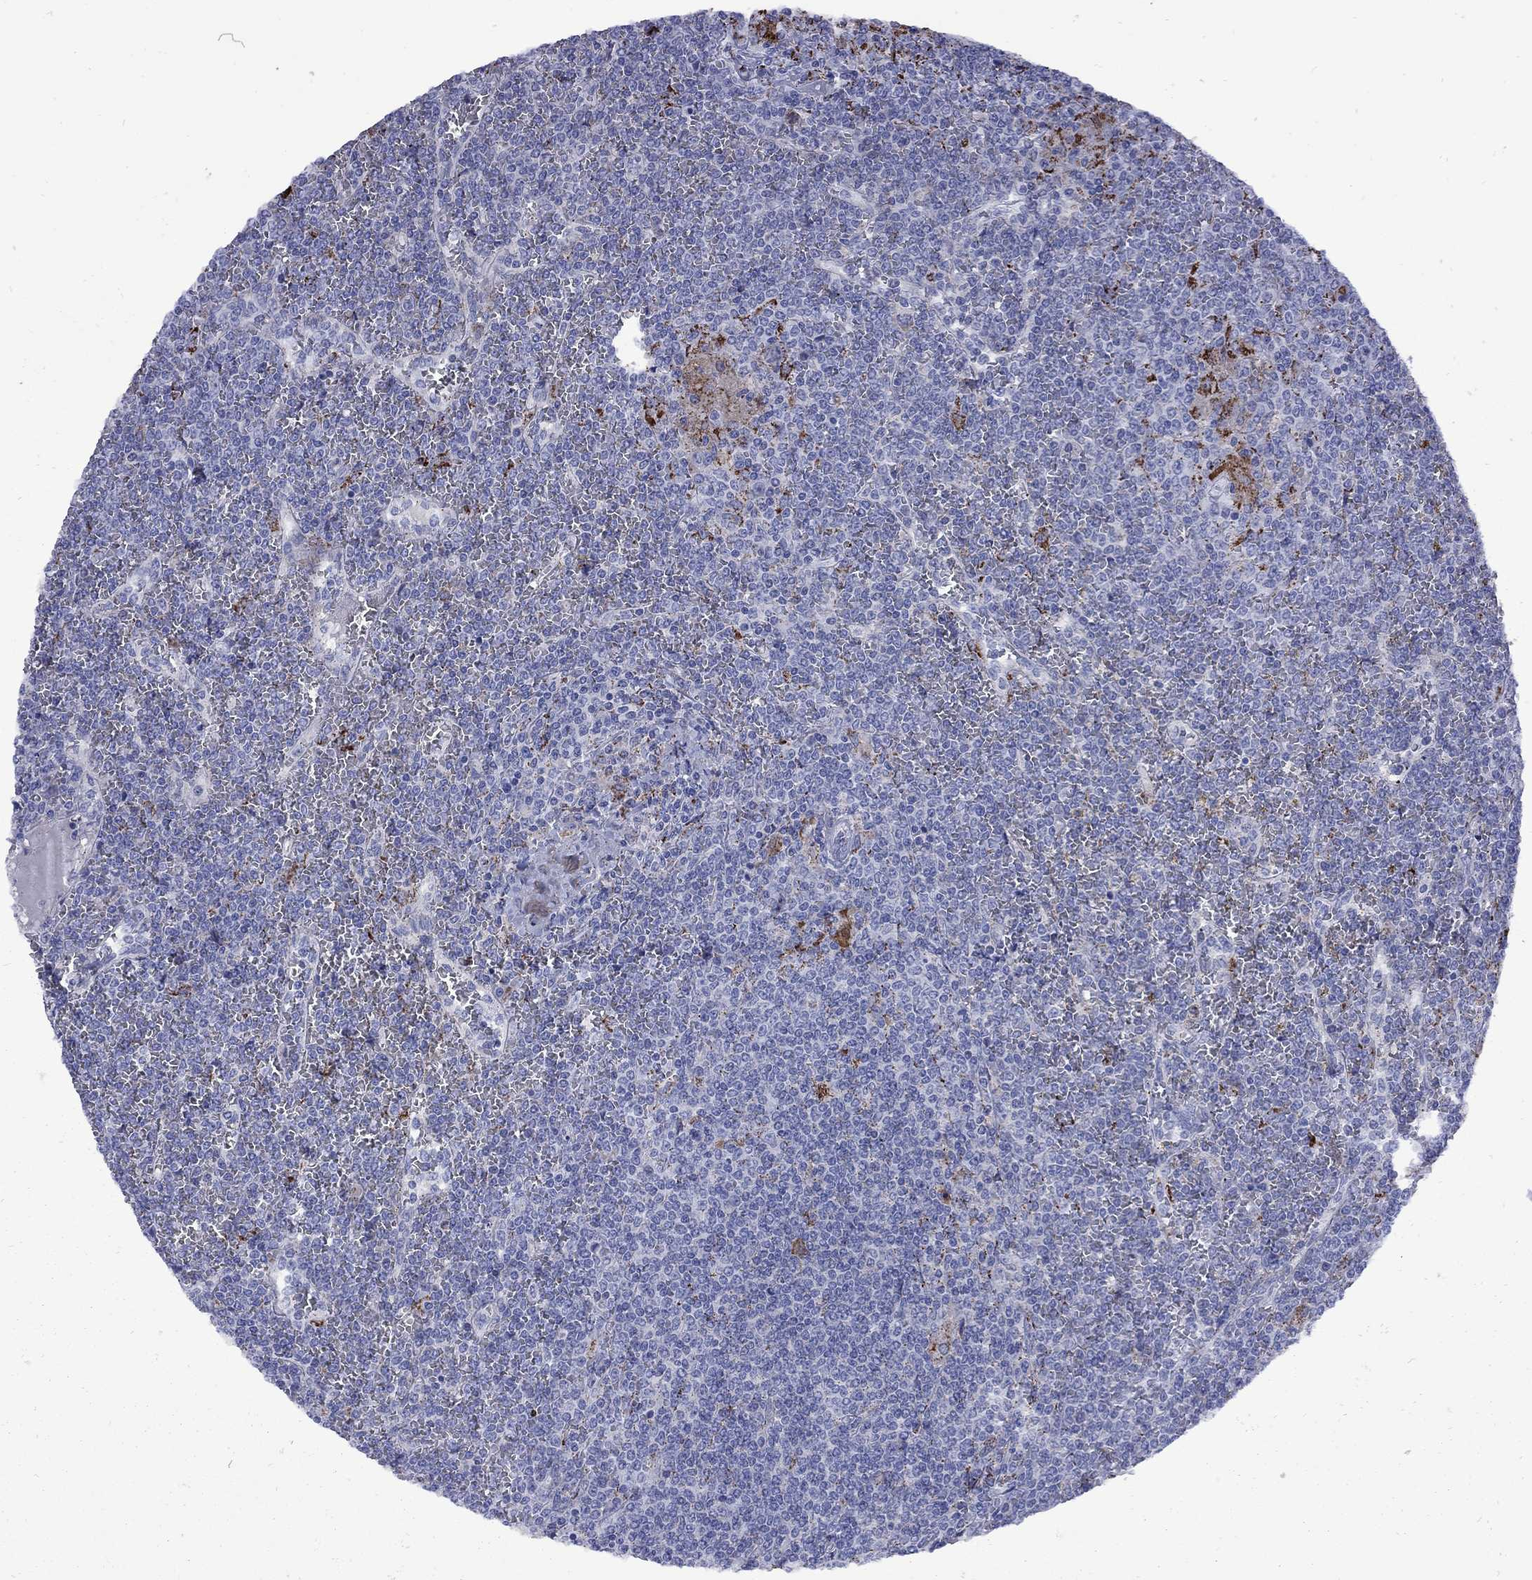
{"staining": {"intensity": "negative", "quantity": "none", "location": "none"}, "tissue": "lymphoma", "cell_type": "Tumor cells", "image_type": "cancer", "snomed": [{"axis": "morphology", "description": "Malignant lymphoma, non-Hodgkin's type, Low grade"}, {"axis": "topography", "description": "Spleen"}], "caption": "The histopathology image reveals no staining of tumor cells in low-grade malignant lymphoma, non-Hodgkin's type.", "gene": "SESTD1", "patient": {"sex": "female", "age": 19}}